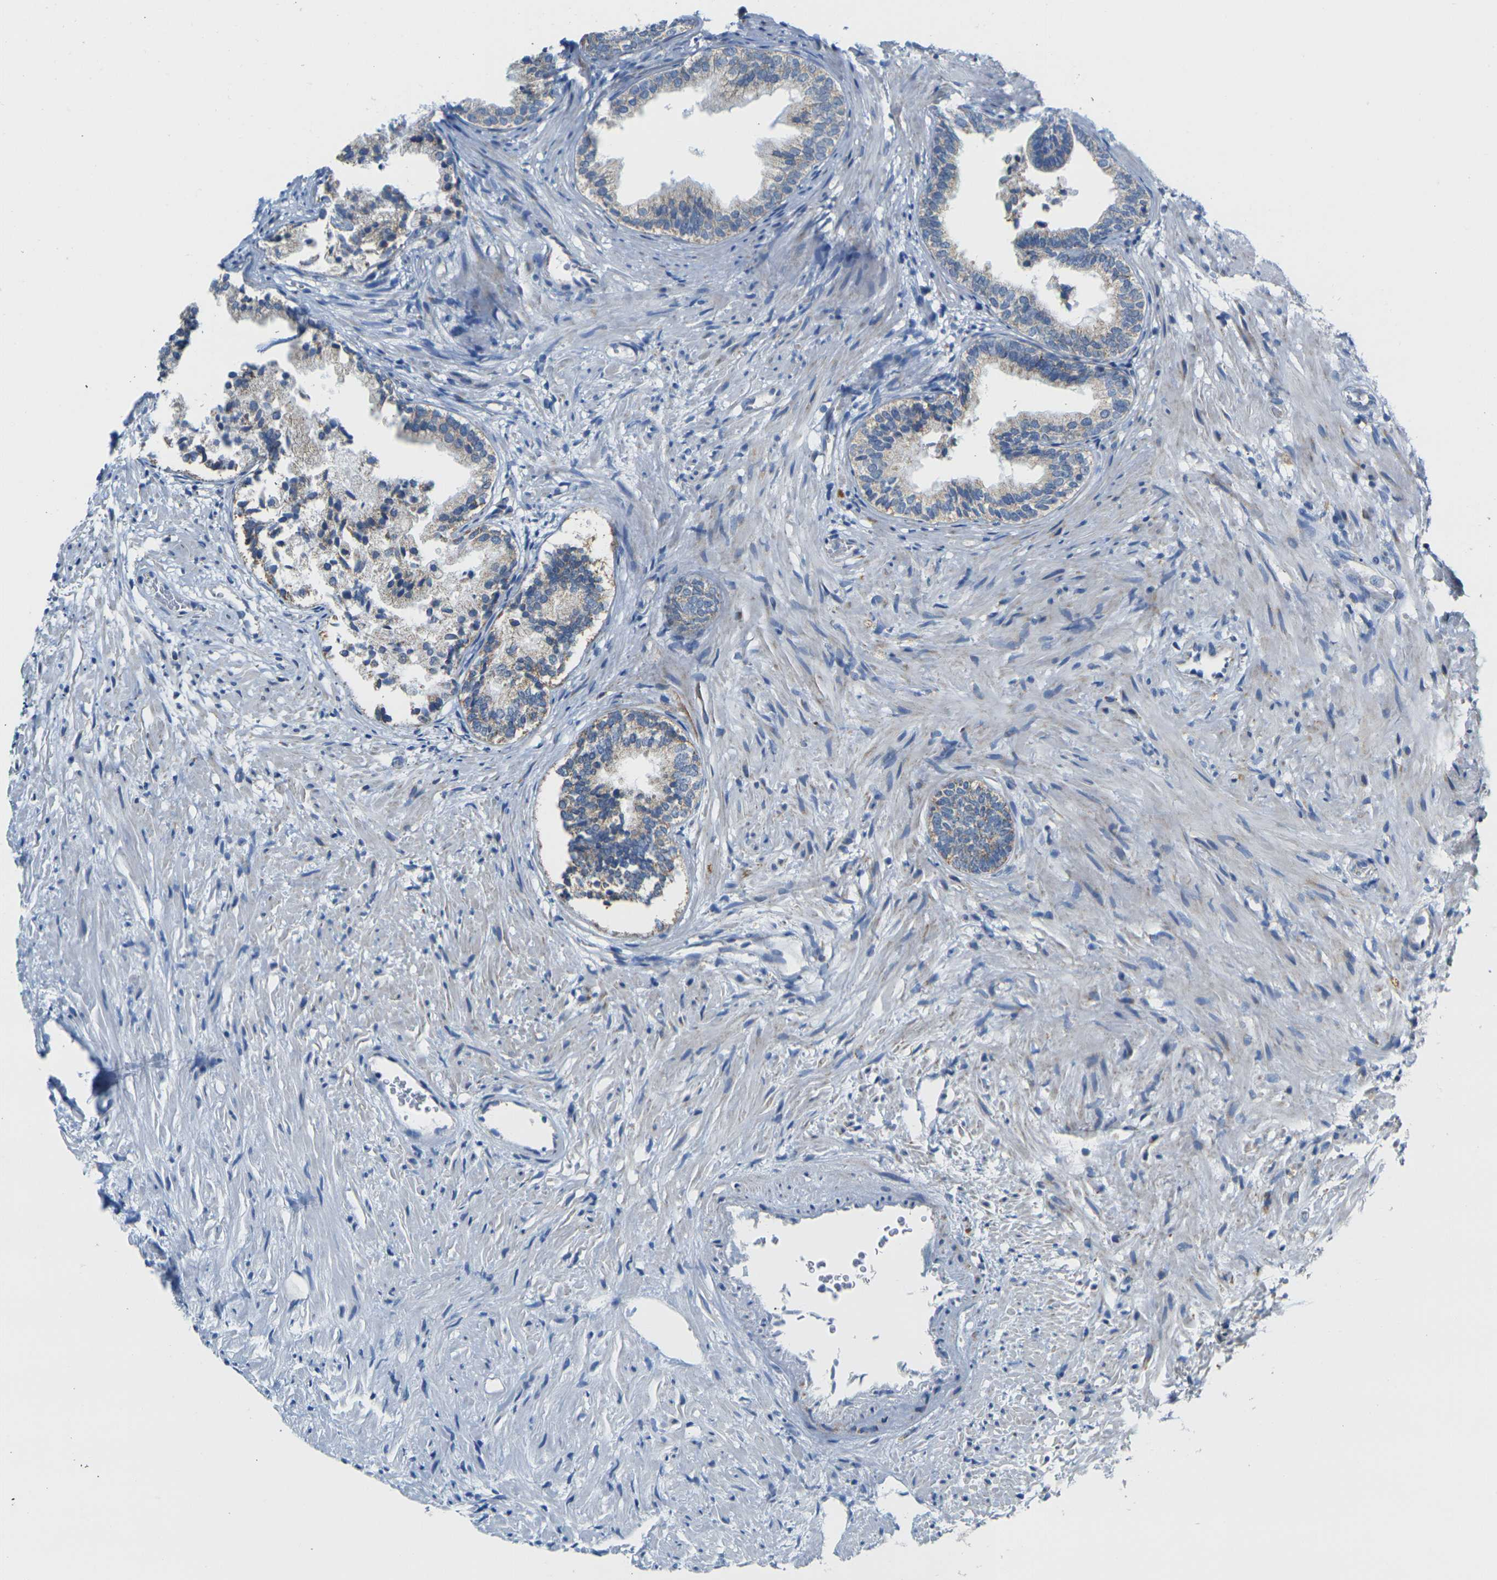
{"staining": {"intensity": "moderate", "quantity": ">75%", "location": "cytoplasmic/membranous"}, "tissue": "prostate", "cell_type": "Glandular cells", "image_type": "normal", "snomed": [{"axis": "morphology", "description": "Normal tissue, NOS"}, {"axis": "topography", "description": "Prostate"}], "caption": "Immunohistochemical staining of normal prostate demonstrates medium levels of moderate cytoplasmic/membranous positivity in approximately >75% of glandular cells. The staining was performed using DAB to visualize the protein expression in brown, while the nuclei were stained in blue with hematoxylin (Magnification: 20x).", "gene": "TMEM204", "patient": {"sex": "male", "age": 76}}